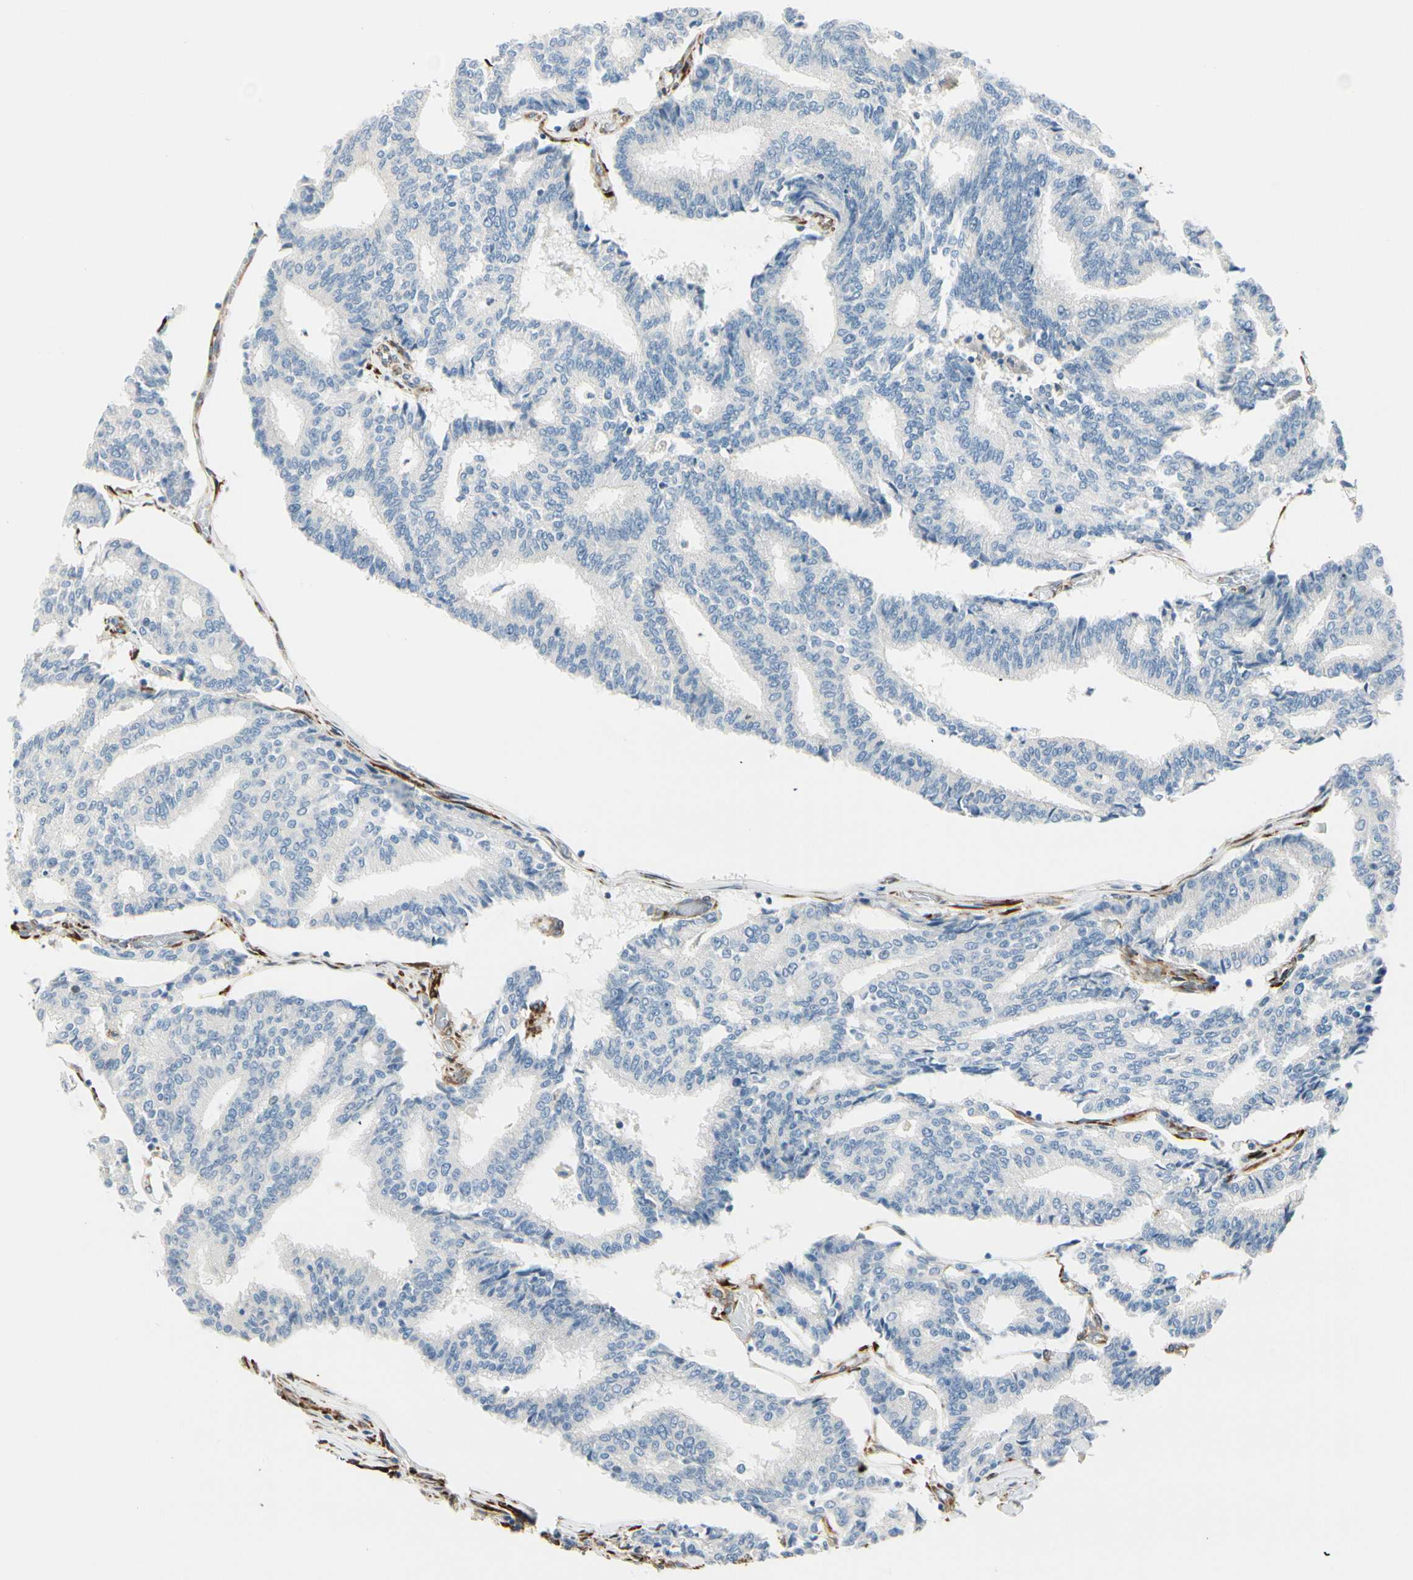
{"staining": {"intensity": "negative", "quantity": "none", "location": "none"}, "tissue": "prostate cancer", "cell_type": "Tumor cells", "image_type": "cancer", "snomed": [{"axis": "morphology", "description": "Adenocarcinoma, High grade"}, {"axis": "topography", "description": "Prostate"}], "caption": "Tumor cells show no significant protein expression in high-grade adenocarcinoma (prostate). (DAB immunohistochemistry with hematoxylin counter stain).", "gene": "FKBP7", "patient": {"sex": "male", "age": 55}}